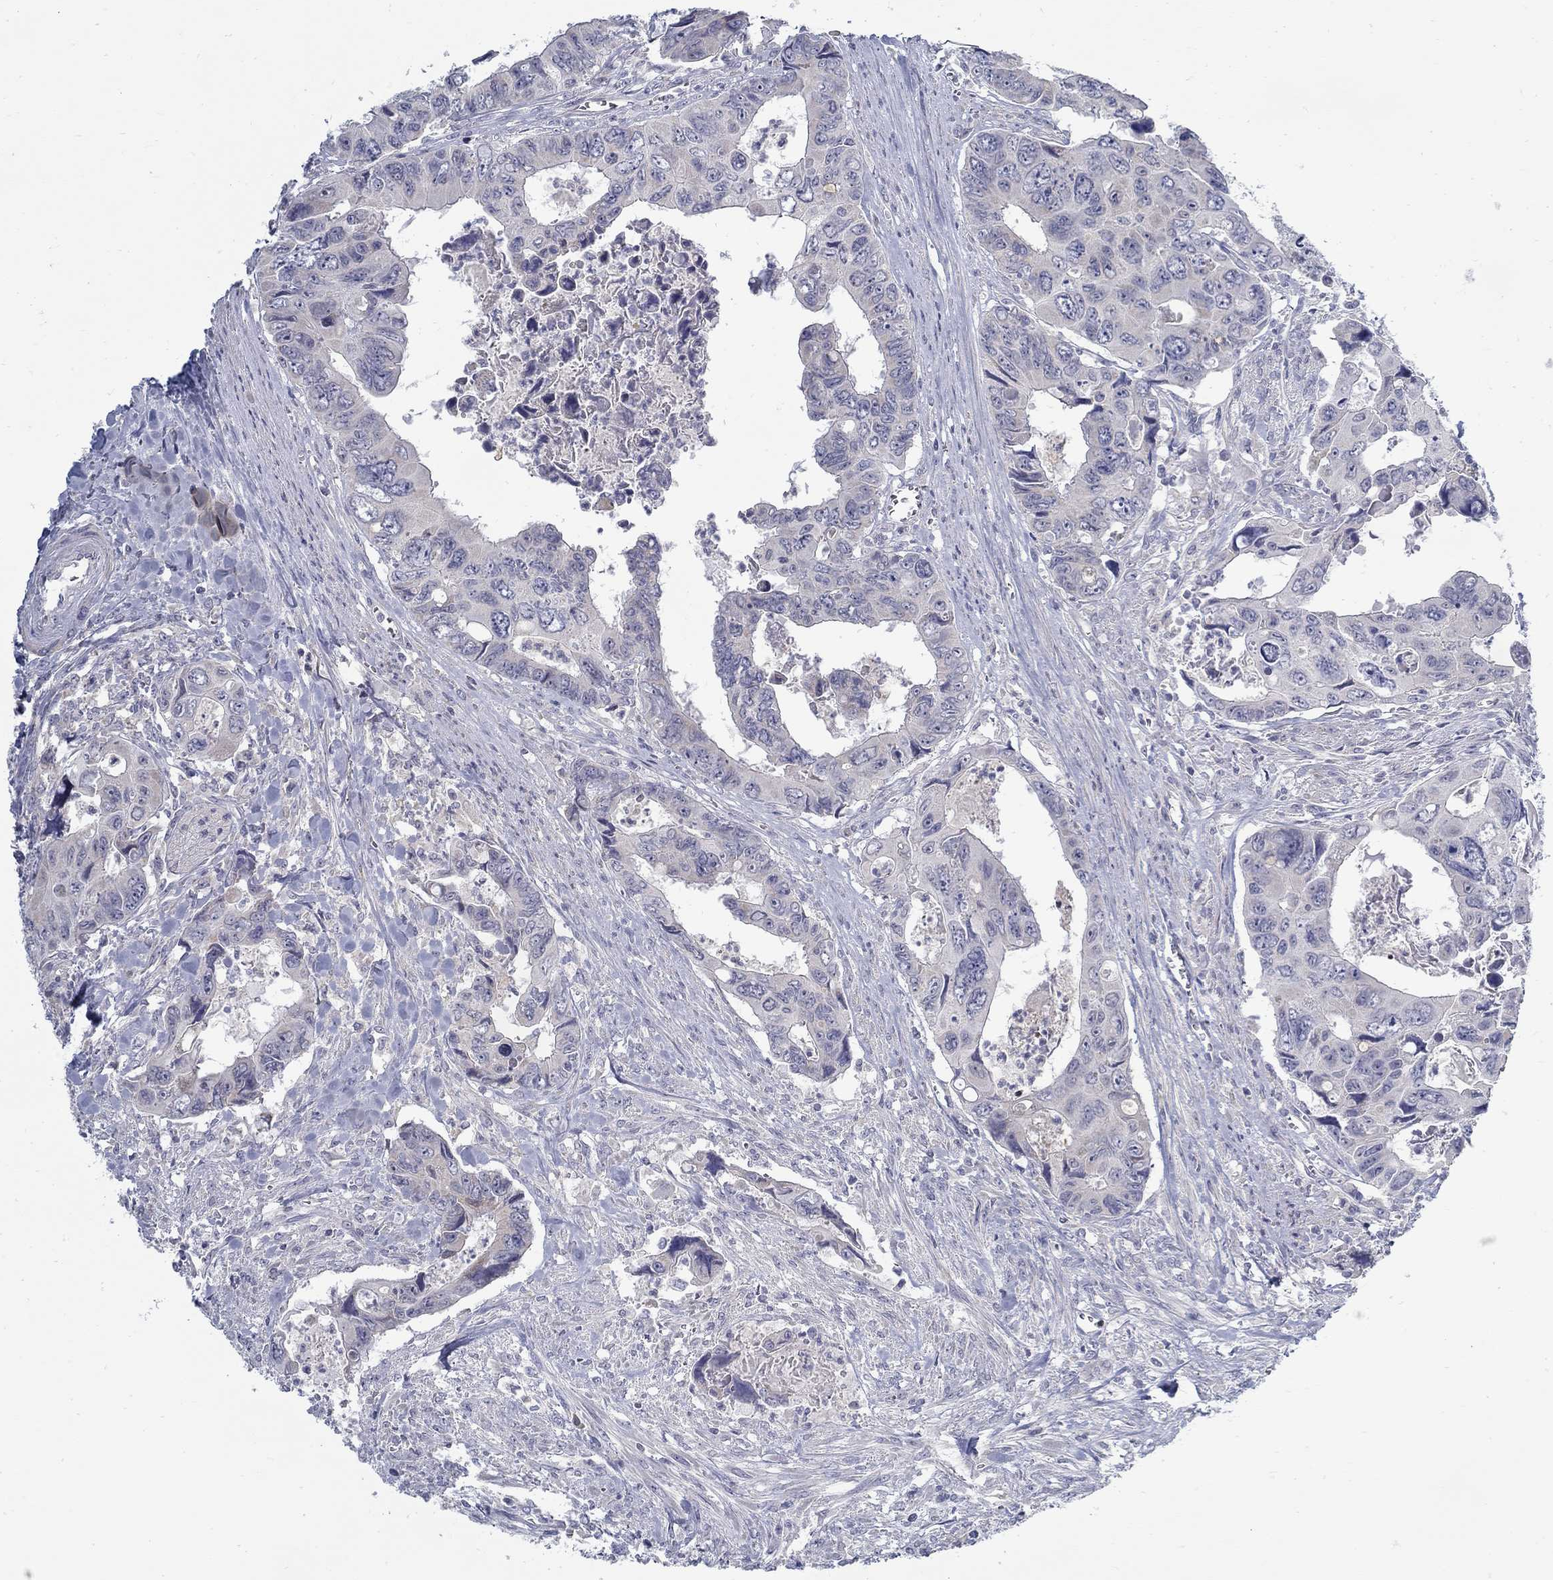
{"staining": {"intensity": "negative", "quantity": "none", "location": "none"}, "tissue": "colorectal cancer", "cell_type": "Tumor cells", "image_type": "cancer", "snomed": [{"axis": "morphology", "description": "Adenocarcinoma, NOS"}, {"axis": "topography", "description": "Rectum"}], "caption": "Immunohistochemistry (IHC) of human colorectal adenocarcinoma reveals no positivity in tumor cells. (DAB immunohistochemistry, high magnification).", "gene": "ABCA4", "patient": {"sex": "male", "age": 62}}